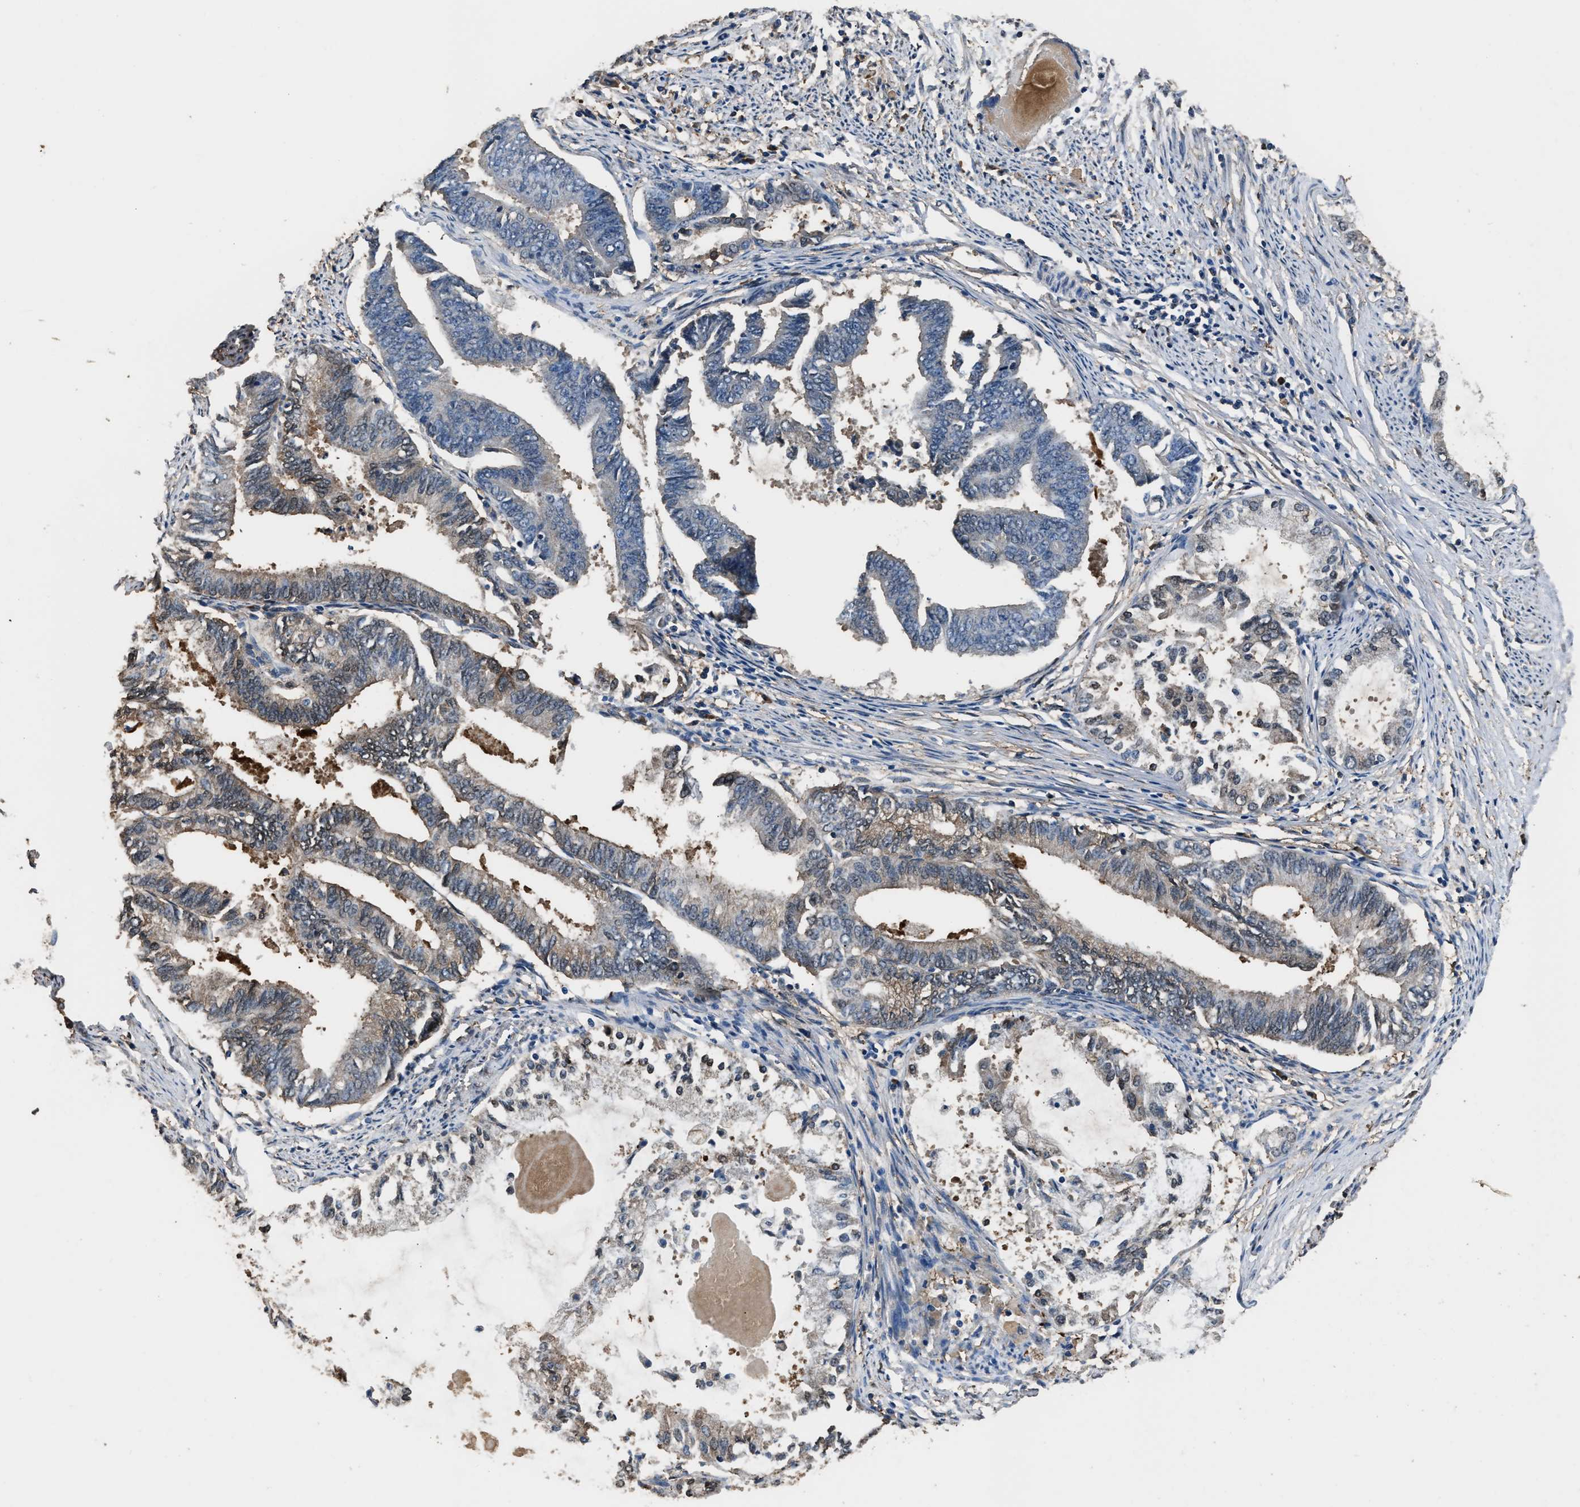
{"staining": {"intensity": "weak", "quantity": "<25%", "location": "cytoplasmic/membranous"}, "tissue": "endometrial cancer", "cell_type": "Tumor cells", "image_type": "cancer", "snomed": [{"axis": "morphology", "description": "Adenocarcinoma, NOS"}, {"axis": "topography", "description": "Endometrium"}], "caption": "The IHC photomicrograph has no significant expression in tumor cells of adenocarcinoma (endometrial) tissue. (Immunohistochemistry (ihc), brightfield microscopy, high magnification).", "gene": "GSTP1", "patient": {"sex": "female", "age": 86}}